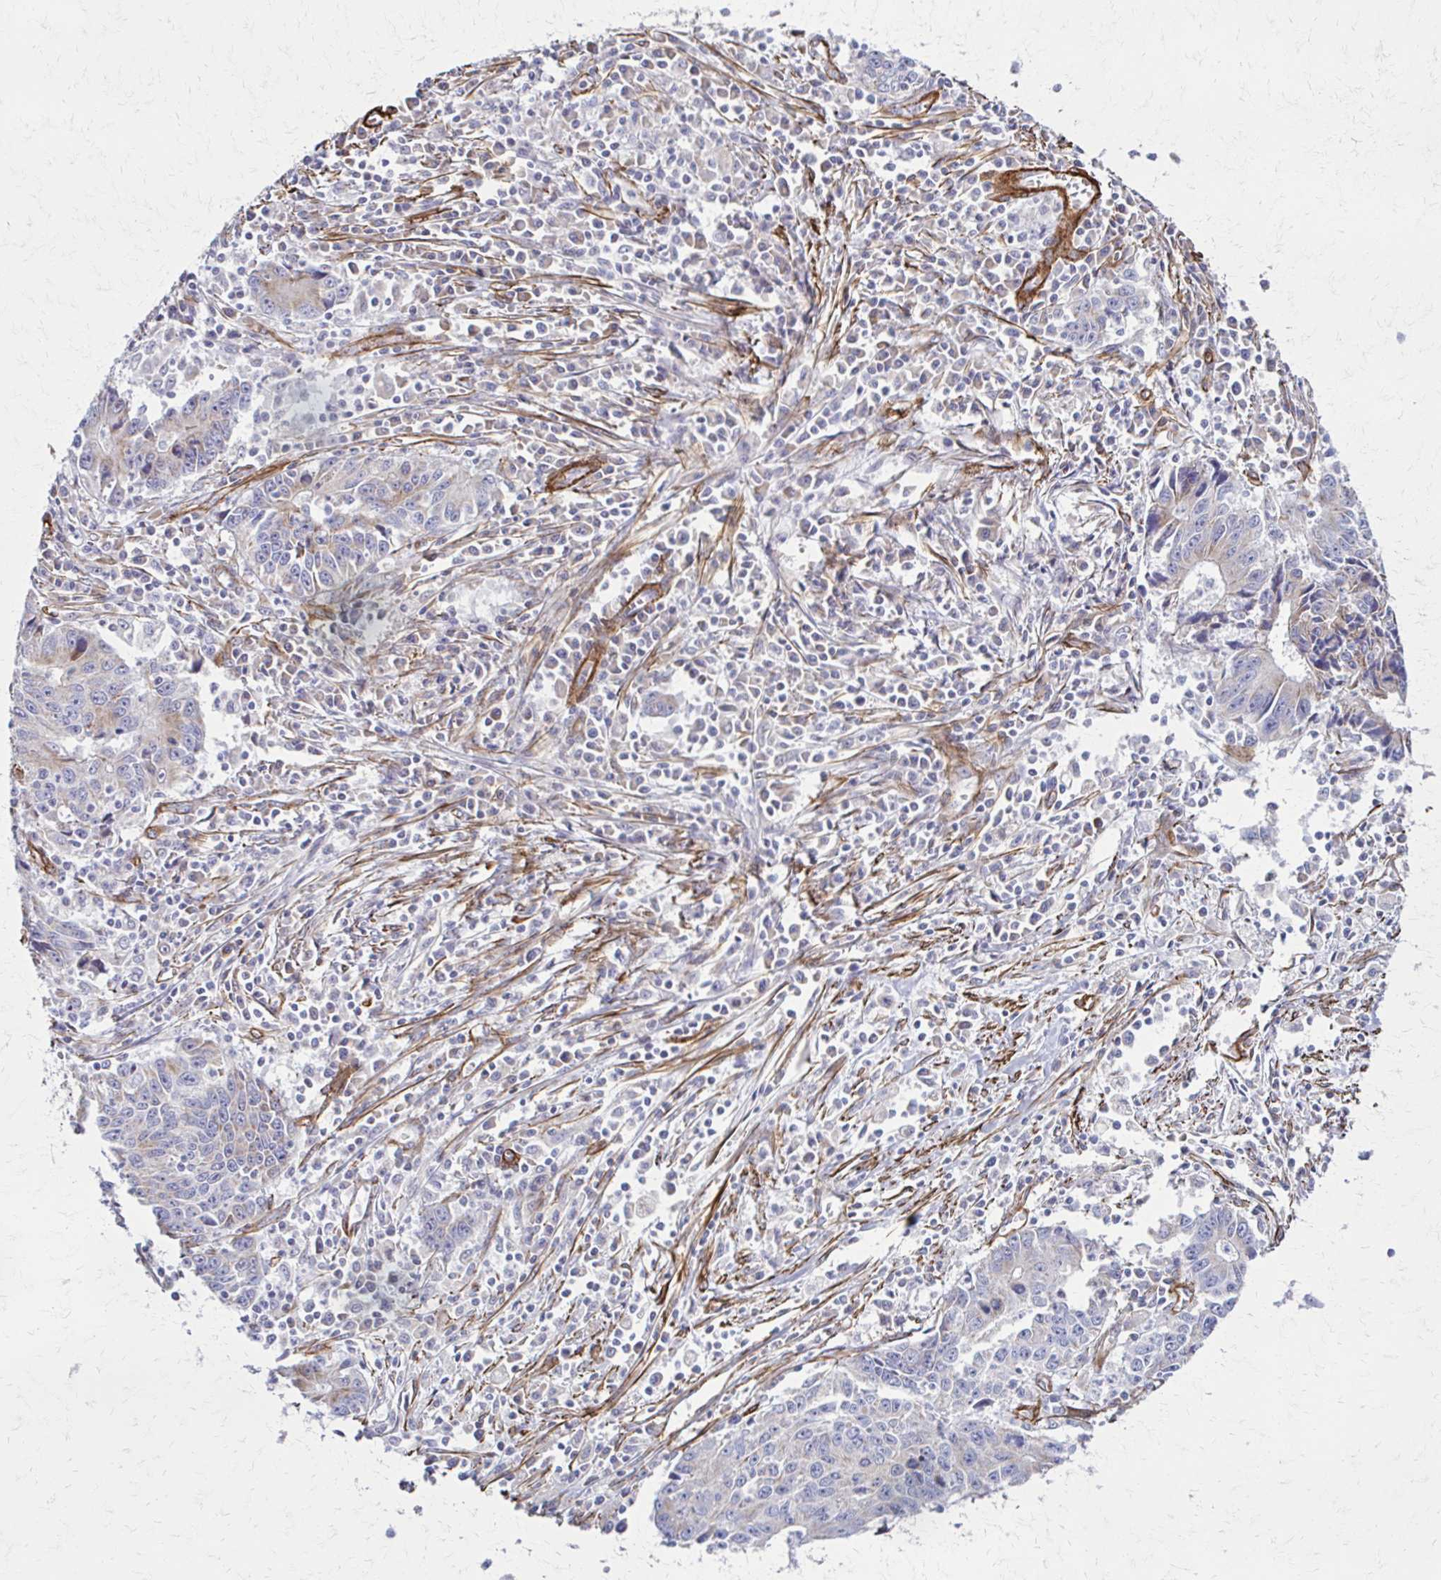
{"staining": {"intensity": "weak", "quantity": "<25%", "location": "cytoplasmic/membranous"}, "tissue": "liver cancer", "cell_type": "Tumor cells", "image_type": "cancer", "snomed": [{"axis": "morphology", "description": "Cholangiocarcinoma"}, {"axis": "topography", "description": "Liver"}], "caption": "A high-resolution histopathology image shows immunohistochemistry staining of liver cholangiocarcinoma, which reveals no significant staining in tumor cells. (Brightfield microscopy of DAB immunohistochemistry at high magnification).", "gene": "TIMMDC1", "patient": {"sex": "male", "age": 65}}